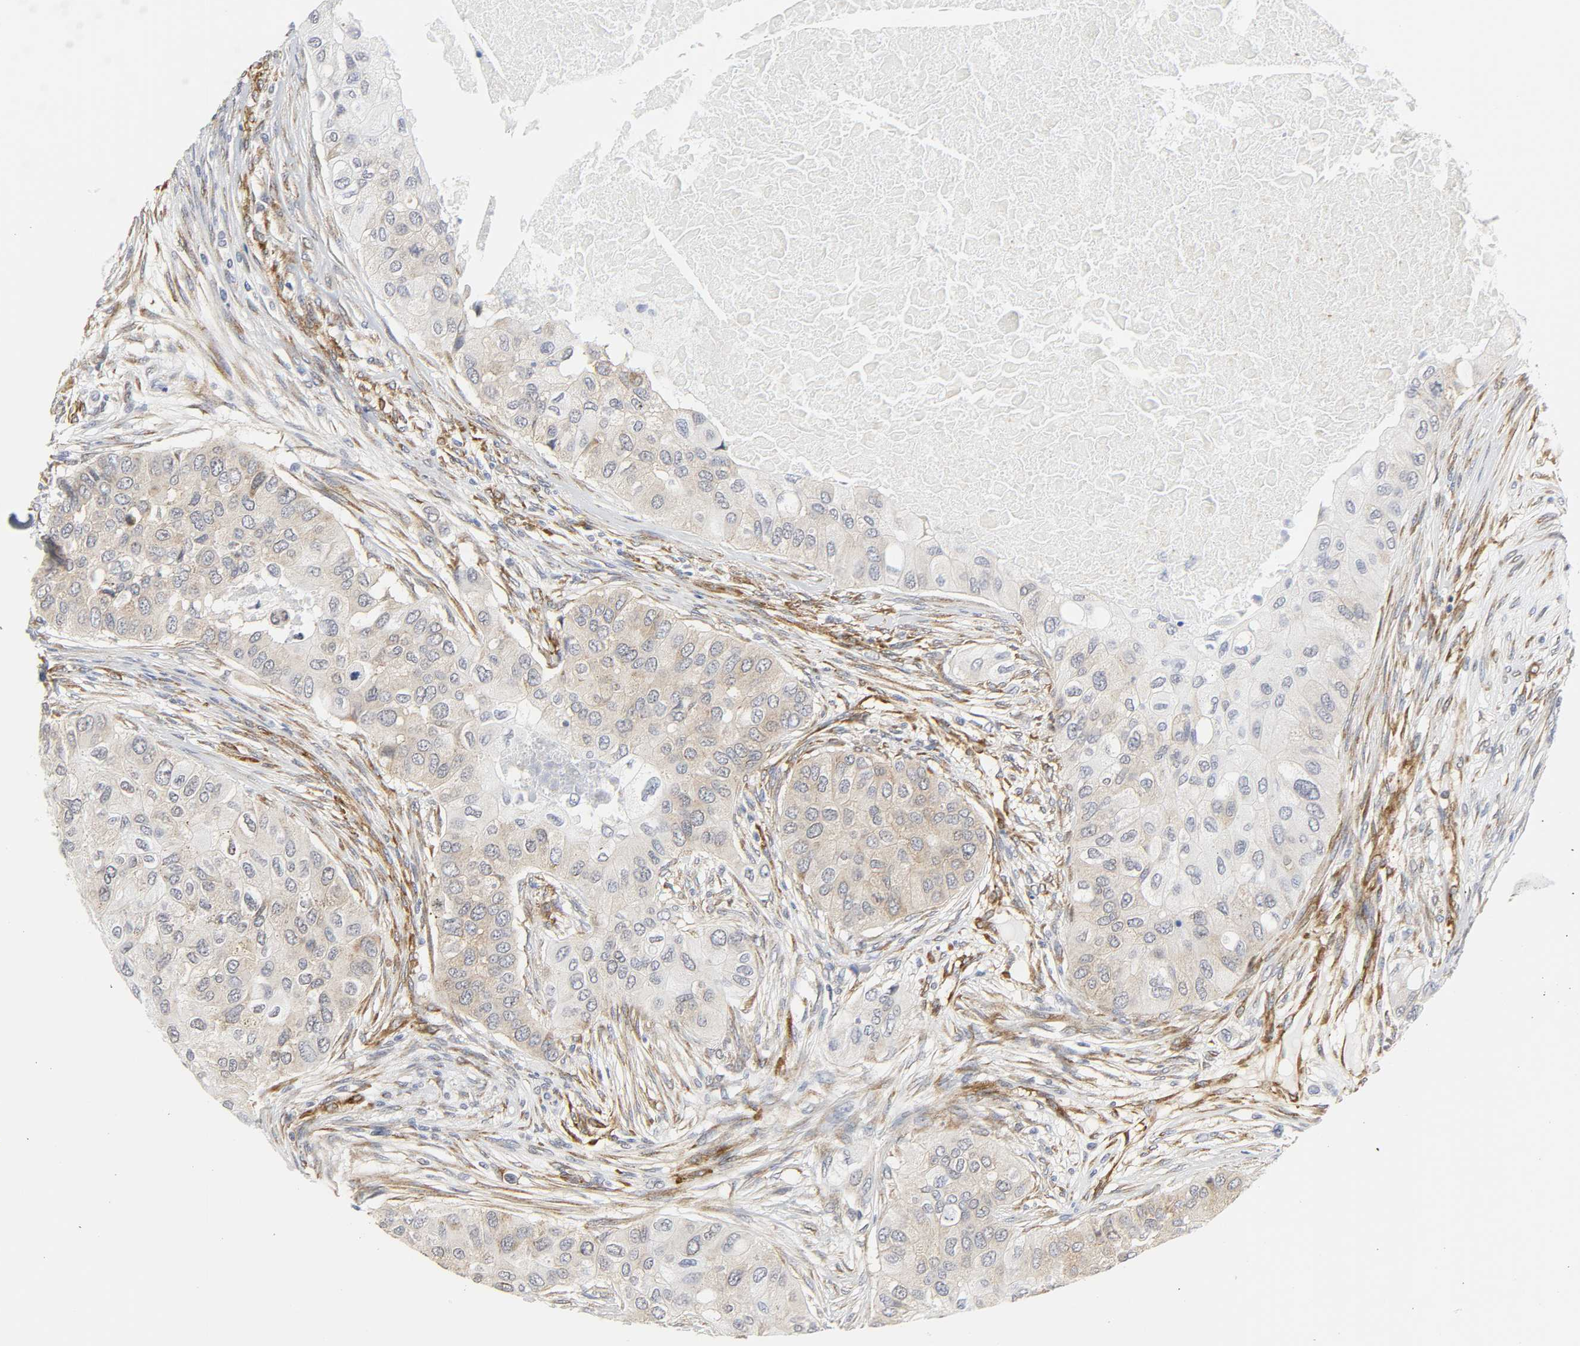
{"staining": {"intensity": "weak", "quantity": "<25%", "location": "cytoplasmic/membranous"}, "tissue": "breast cancer", "cell_type": "Tumor cells", "image_type": "cancer", "snomed": [{"axis": "morphology", "description": "Normal tissue, NOS"}, {"axis": "morphology", "description": "Duct carcinoma"}, {"axis": "topography", "description": "Breast"}], "caption": "Tumor cells are negative for protein expression in human breast cancer.", "gene": "DOCK1", "patient": {"sex": "female", "age": 49}}